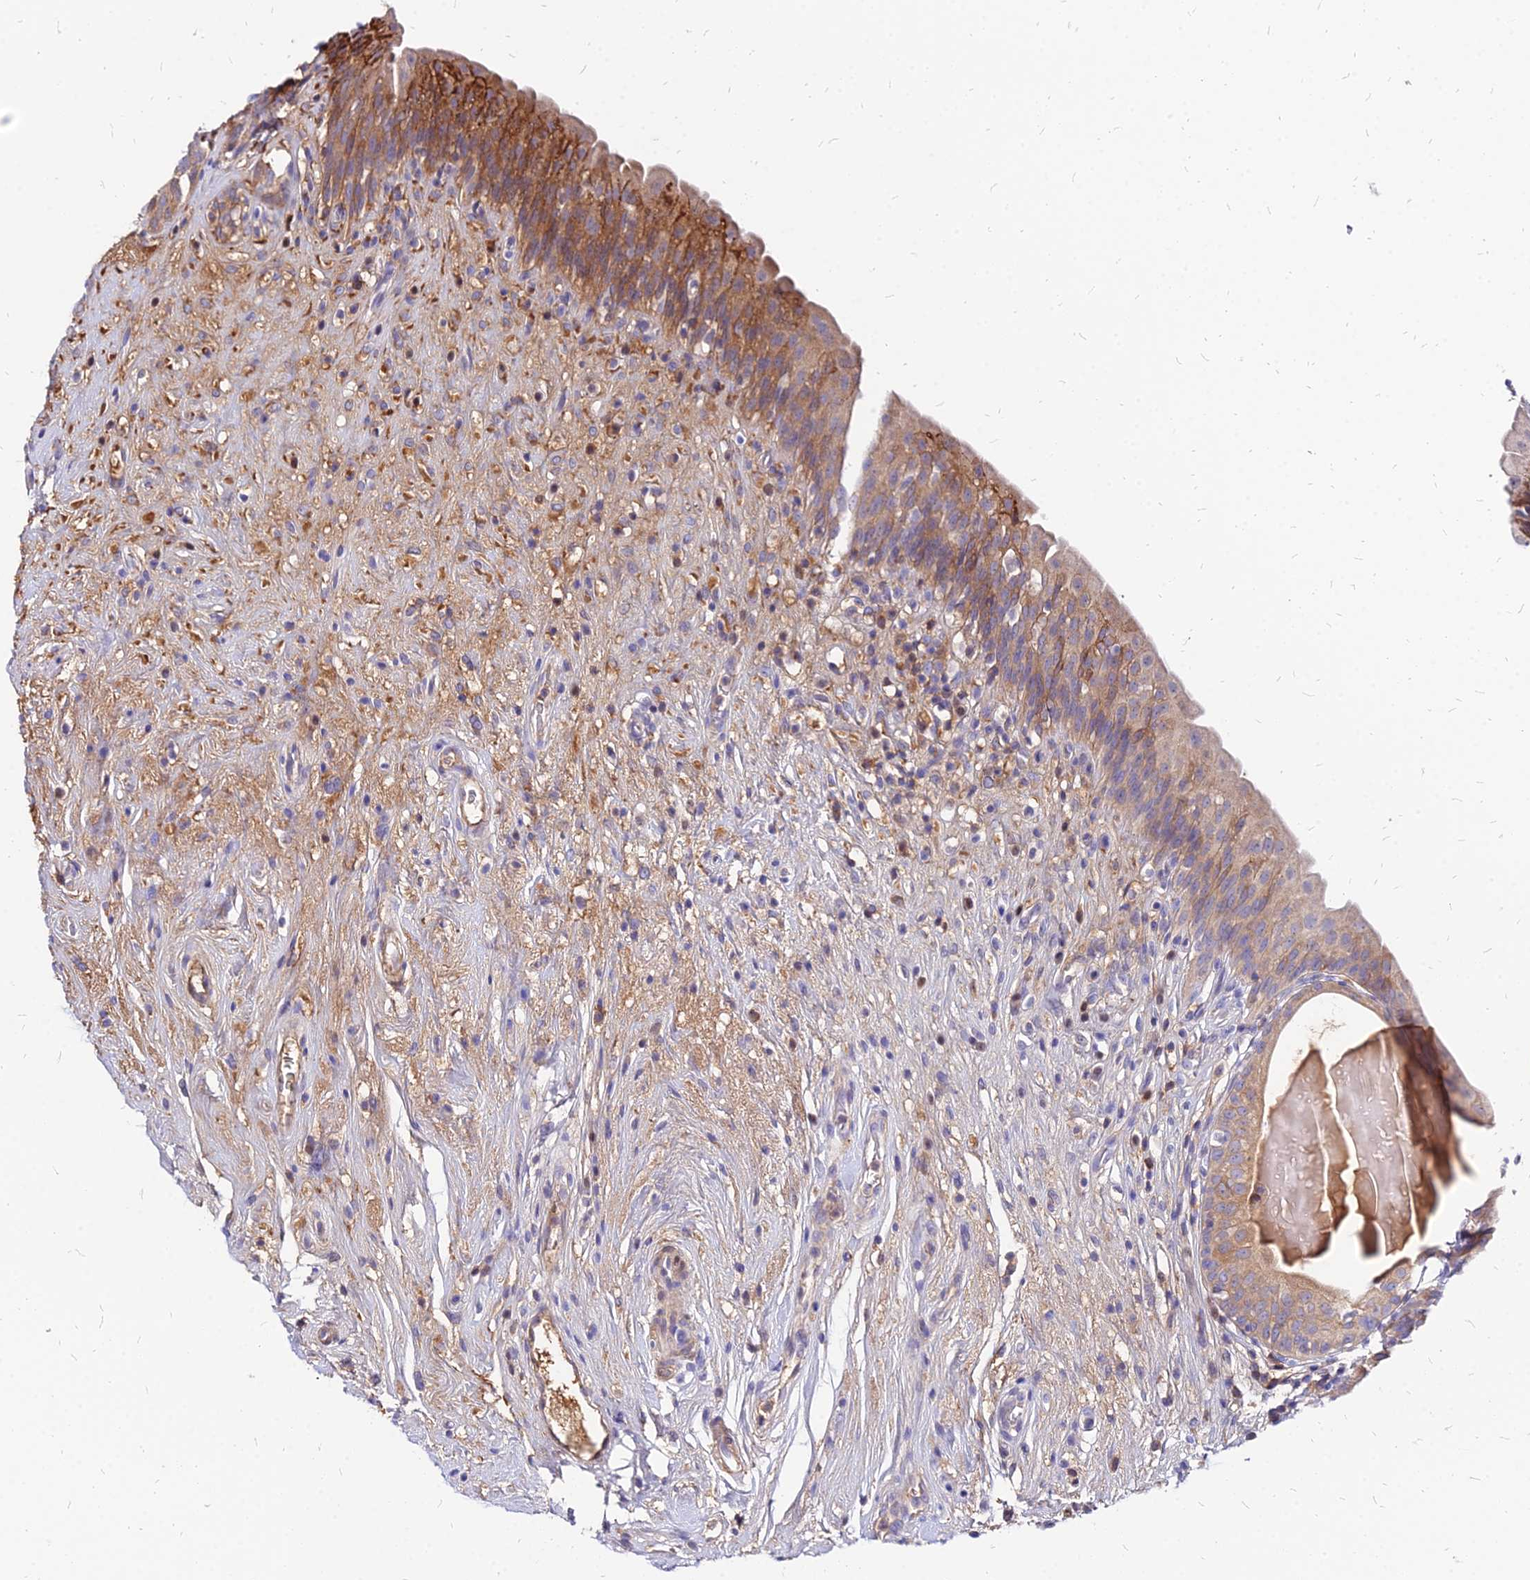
{"staining": {"intensity": "moderate", "quantity": ">75%", "location": "cytoplasmic/membranous"}, "tissue": "urinary bladder", "cell_type": "Urothelial cells", "image_type": "normal", "snomed": [{"axis": "morphology", "description": "Normal tissue, NOS"}, {"axis": "topography", "description": "Urinary bladder"}], "caption": "A high-resolution image shows IHC staining of benign urinary bladder, which exhibits moderate cytoplasmic/membranous positivity in approximately >75% of urothelial cells. The protein is shown in brown color, while the nuclei are stained blue.", "gene": "ACSM6", "patient": {"sex": "male", "age": 83}}